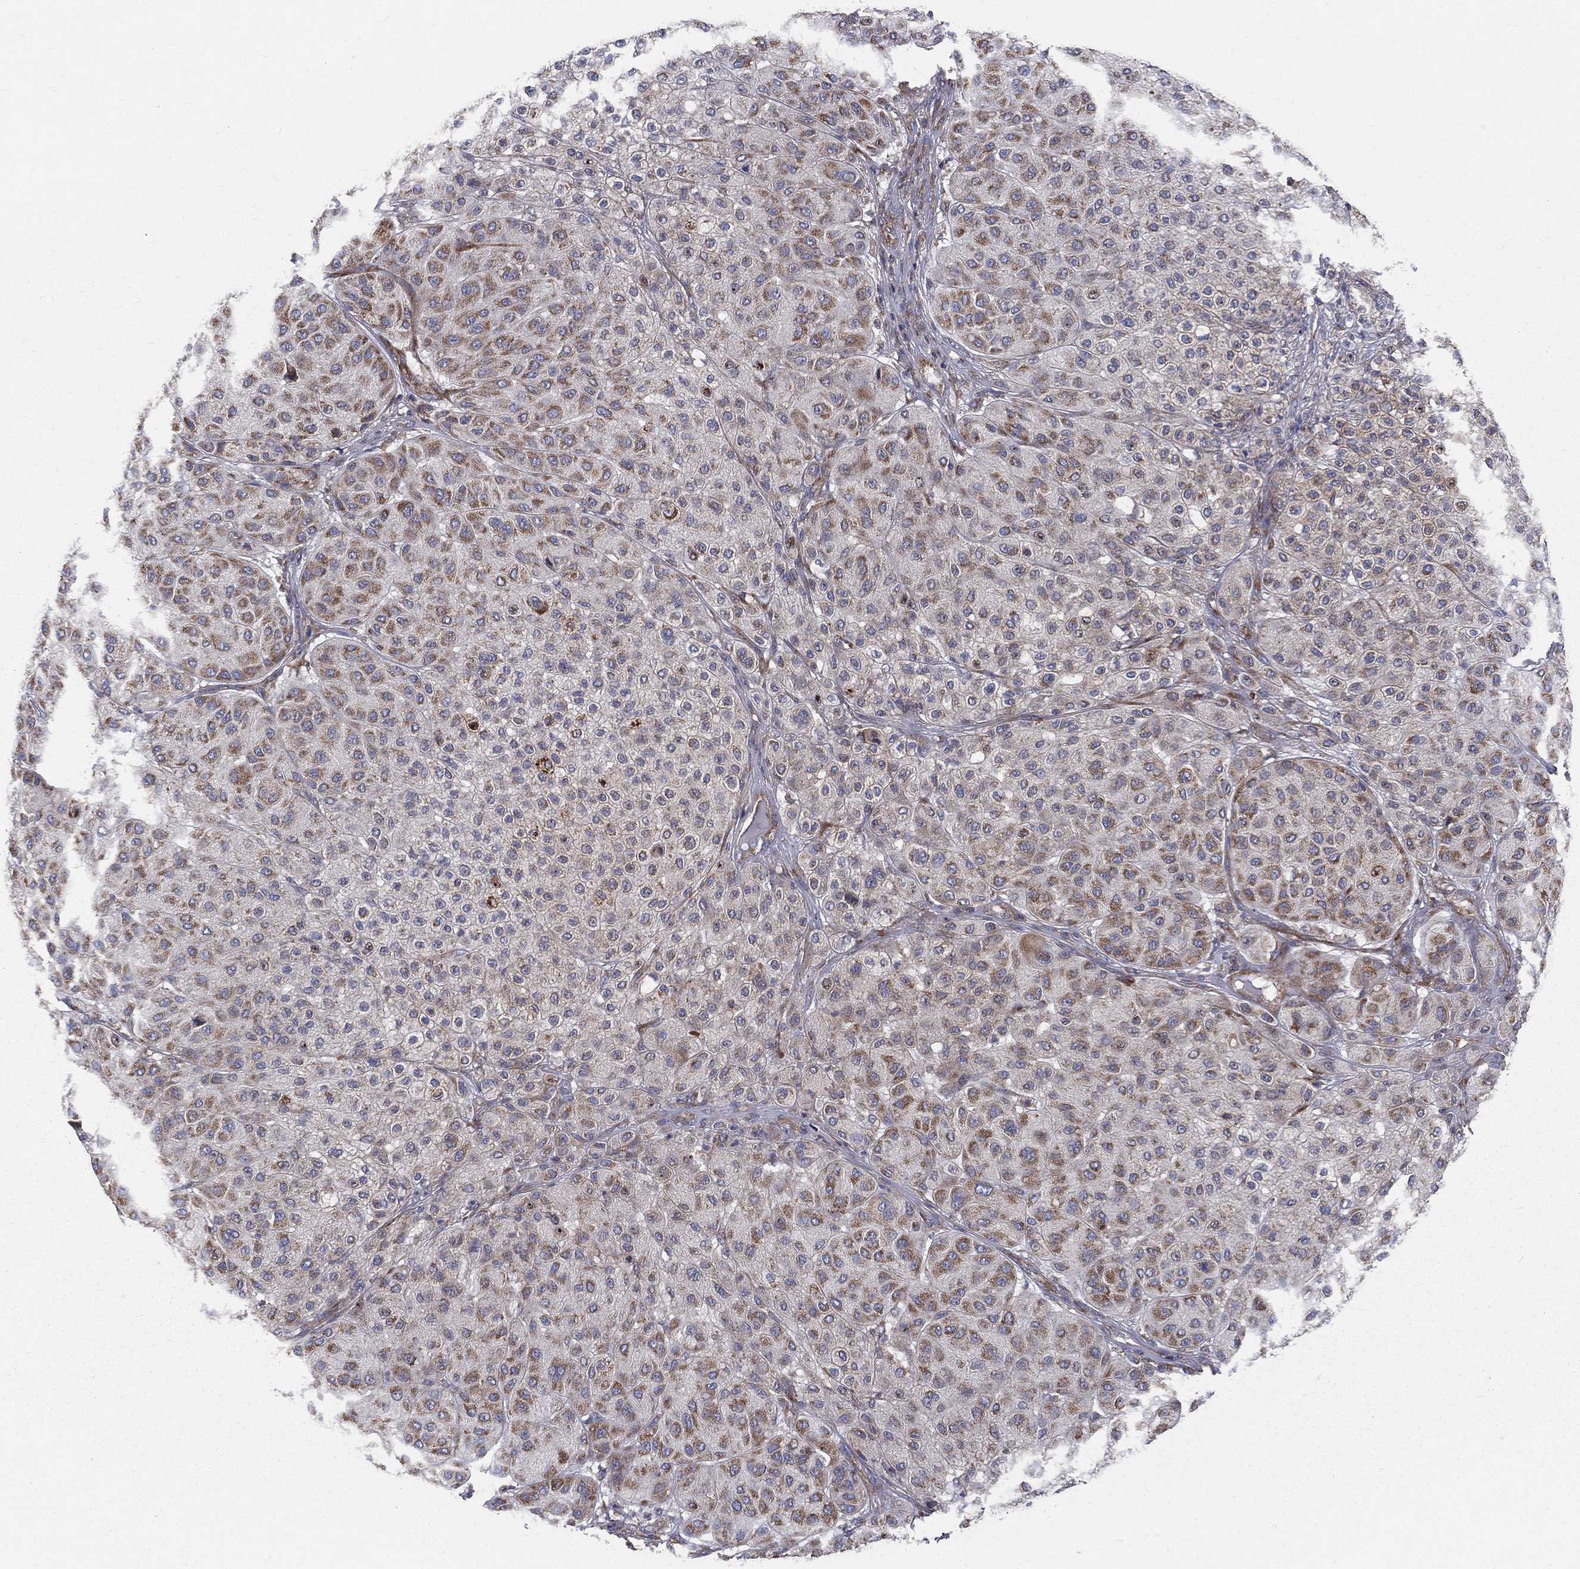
{"staining": {"intensity": "moderate", "quantity": ">75%", "location": "cytoplasmic/membranous"}, "tissue": "melanoma", "cell_type": "Tumor cells", "image_type": "cancer", "snomed": [{"axis": "morphology", "description": "Malignant melanoma, Metastatic site"}, {"axis": "topography", "description": "Smooth muscle"}], "caption": "Protein analysis of melanoma tissue shows moderate cytoplasmic/membranous expression in about >75% of tumor cells.", "gene": "MIX23", "patient": {"sex": "male", "age": 41}}